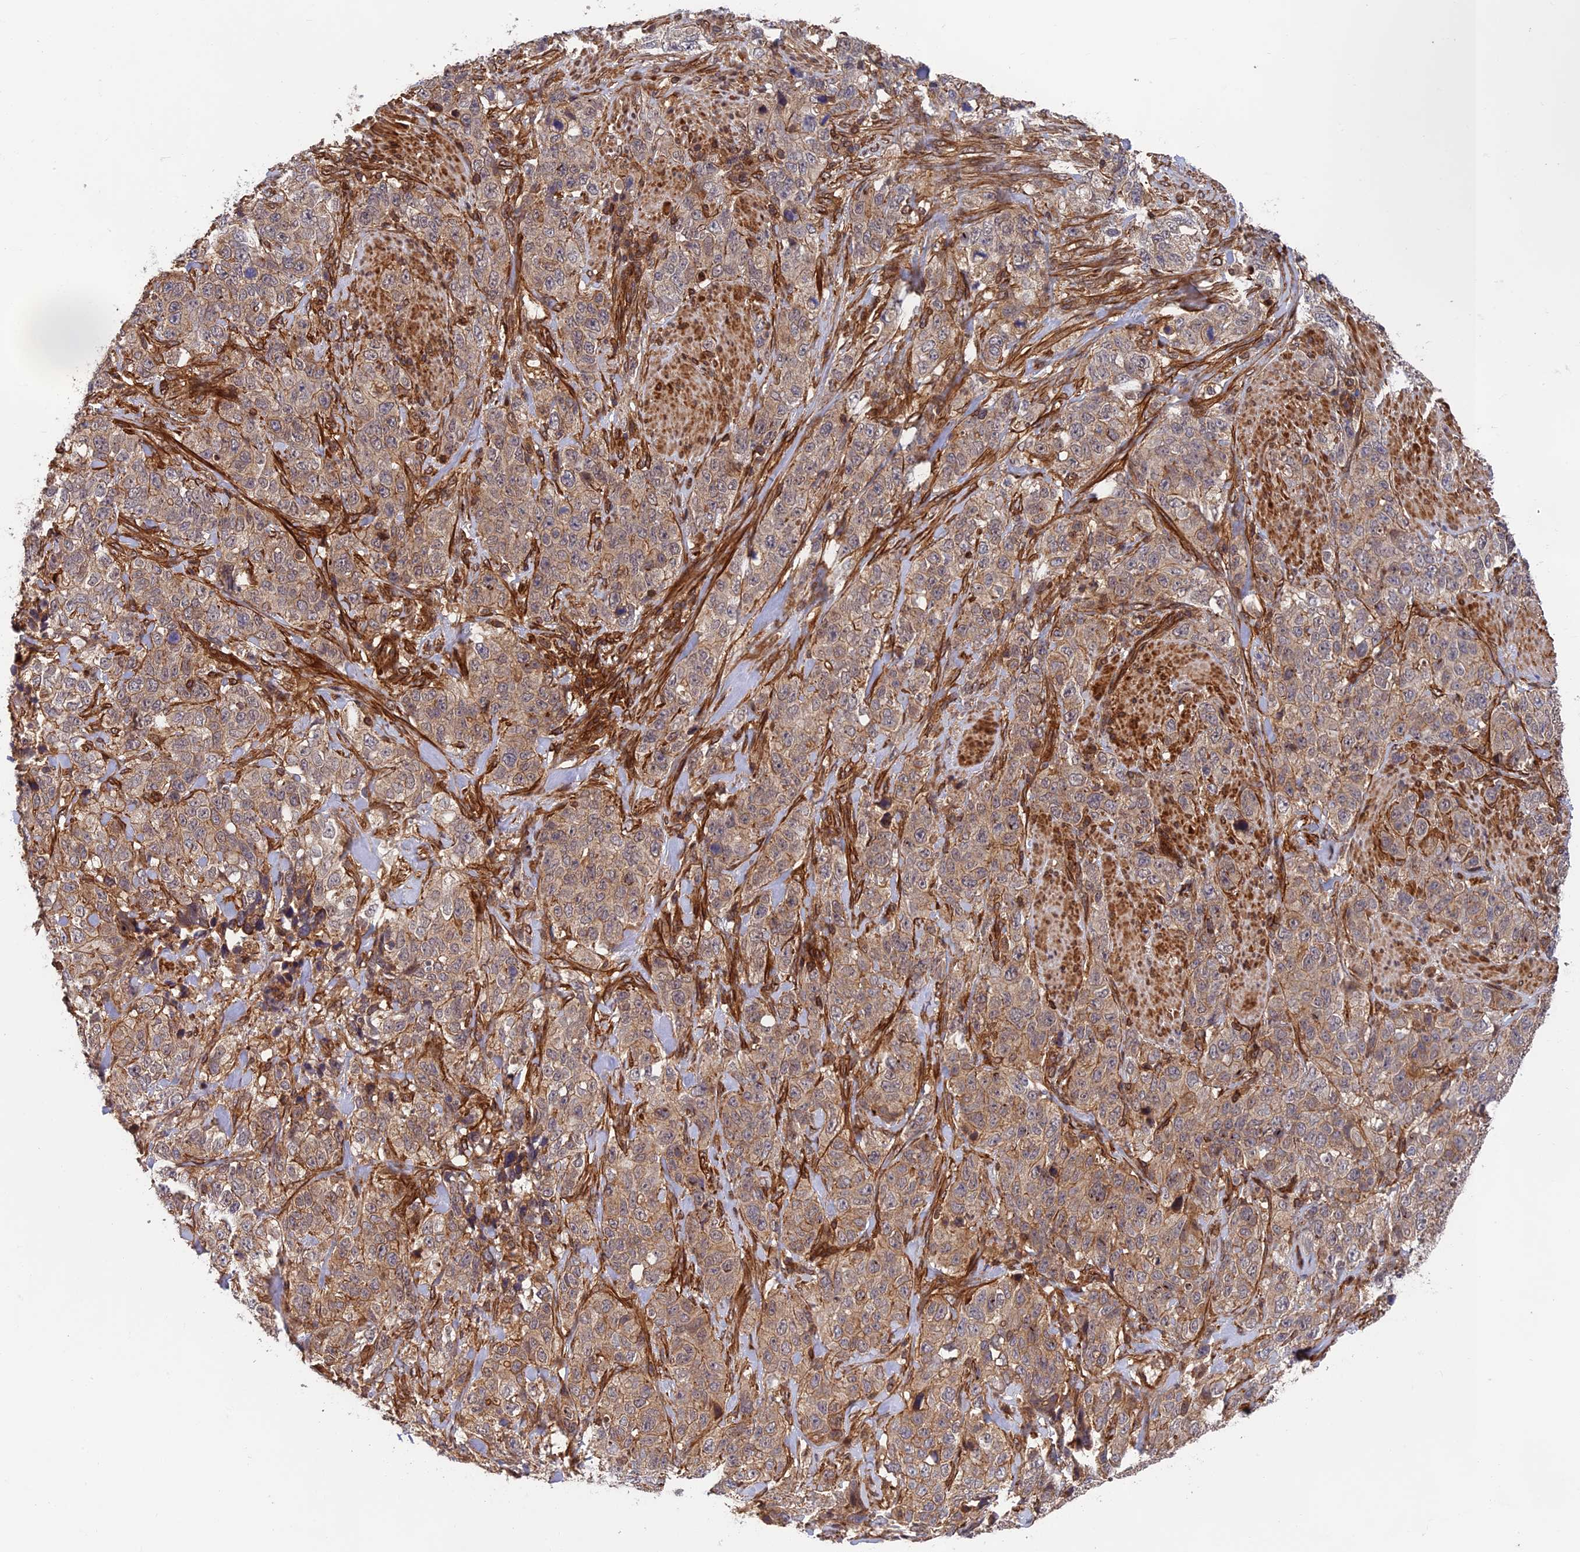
{"staining": {"intensity": "weak", "quantity": ">75%", "location": "cytoplasmic/membranous"}, "tissue": "stomach cancer", "cell_type": "Tumor cells", "image_type": "cancer", "snomed": [{"axis": "morphology", "description": "Adenocarcinoma, NOS"}, {"axis": "topography", "description": "Stomach"}], "caption": "Immunohistochemical staining of human stomach adenocarcinoma displays weak cytoplasmic/membranous protein staining in approximately >75% of tumor cells.", "gene": "OSBPL1A", "patient": {"sex": "male", "age": 48}}